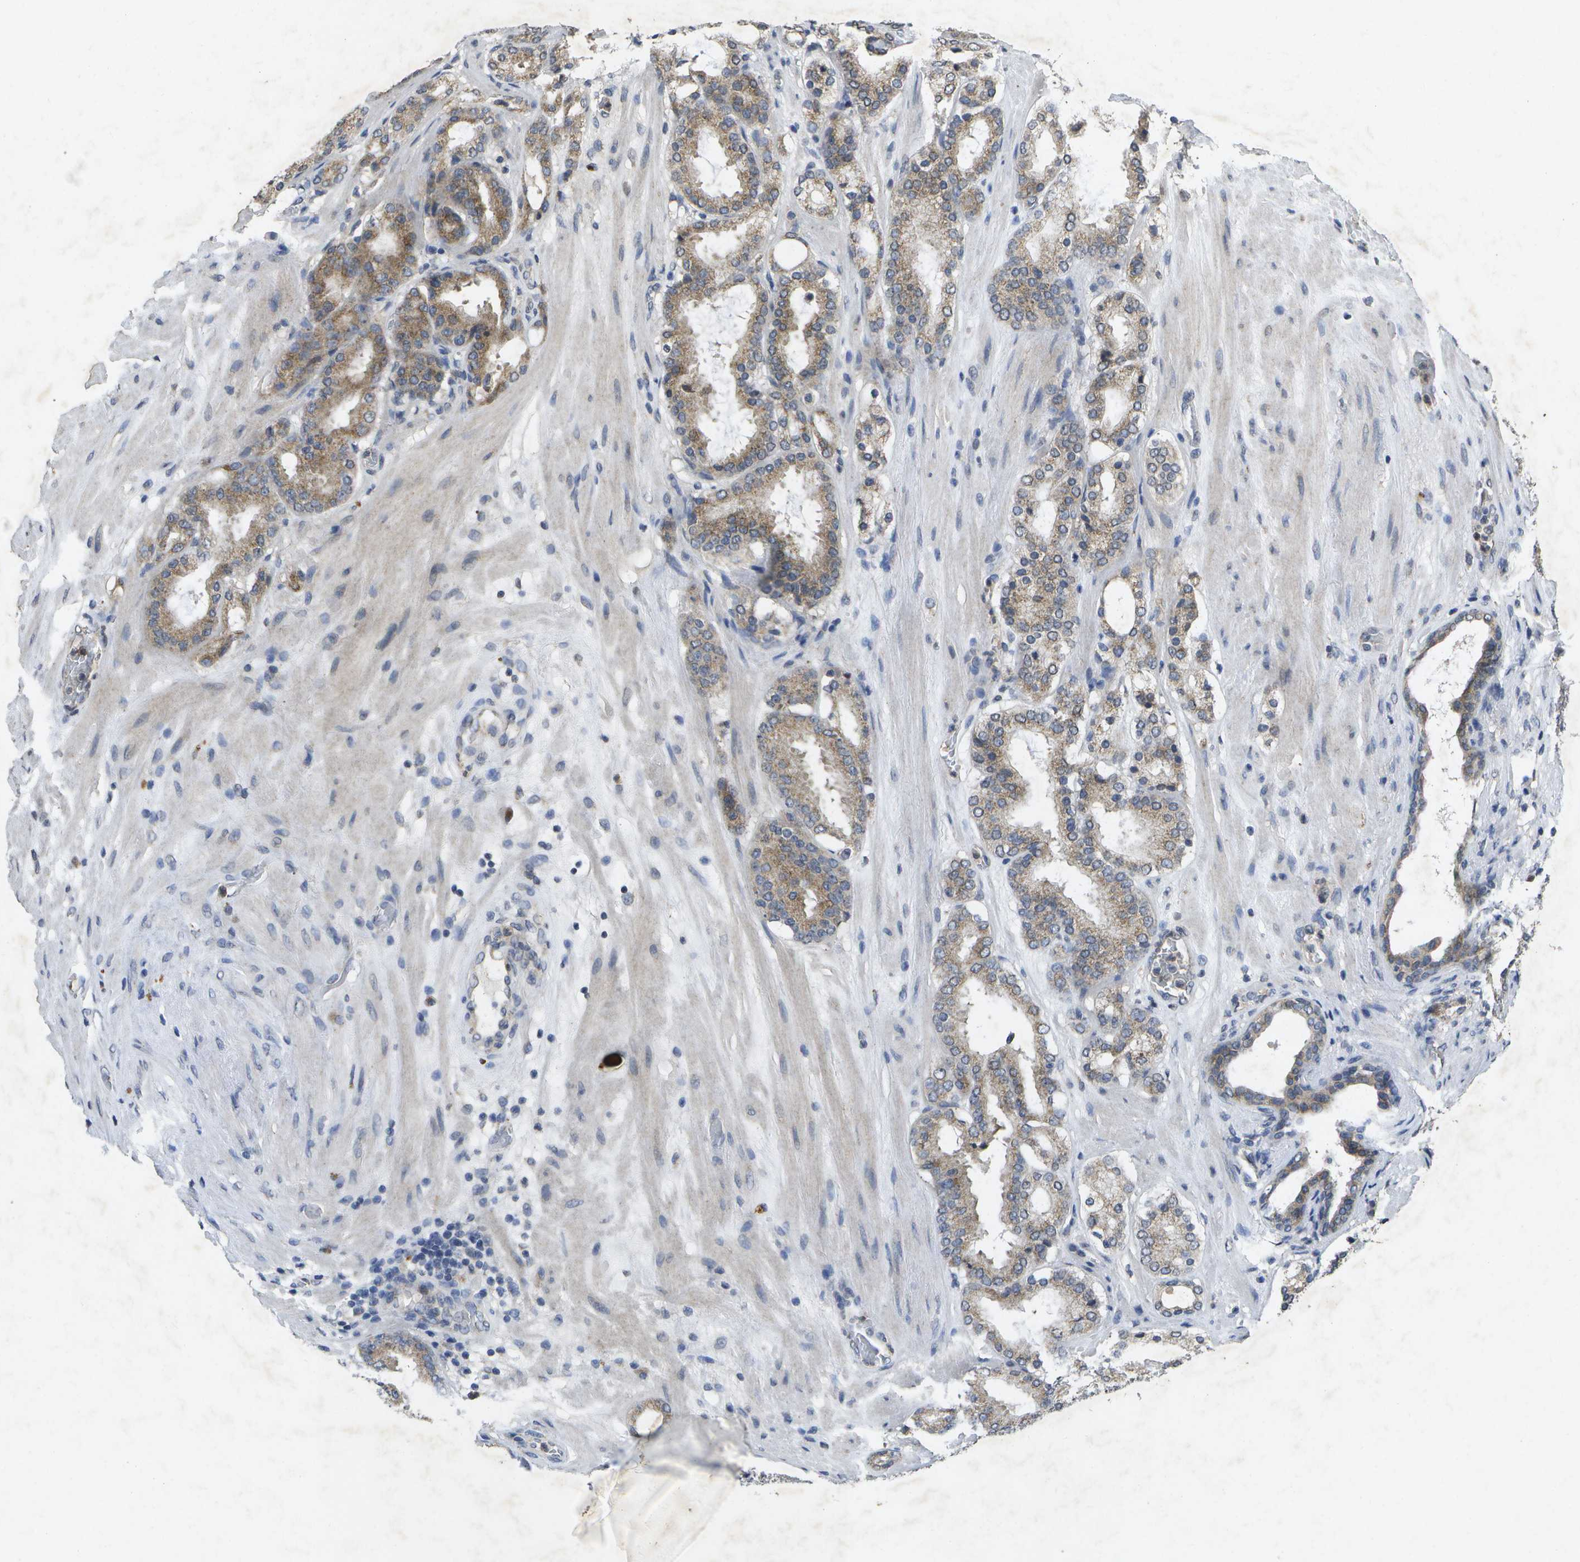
{"staining": {"intensity": "moderate", "quantity": ">75%", "location": "cytoplasmic/membranous"}, "tissue": "prostate cancer", "cell_type": "Tumor cells", "image_type": "cancer", "snomed": [{"axis": "morphology", "description": "Adenocarcinoma, Low grade"}, {"axis": "topography", "description": "Prostate"}], "caption": "Brown immunohistochemical staining in prostate adenocarcinoma (low-grade) shows moderate cytoplasmic/membranous staining in approximately >75% of tumor cells. The staining was performed using DAB (3,3'-diaminobenzidine), with brown indicating positive protein expression. Nuclei are stained blue with hematoxylin.", "gene": "KDELR1", "patient": {"sex": "male", "age": 69}}